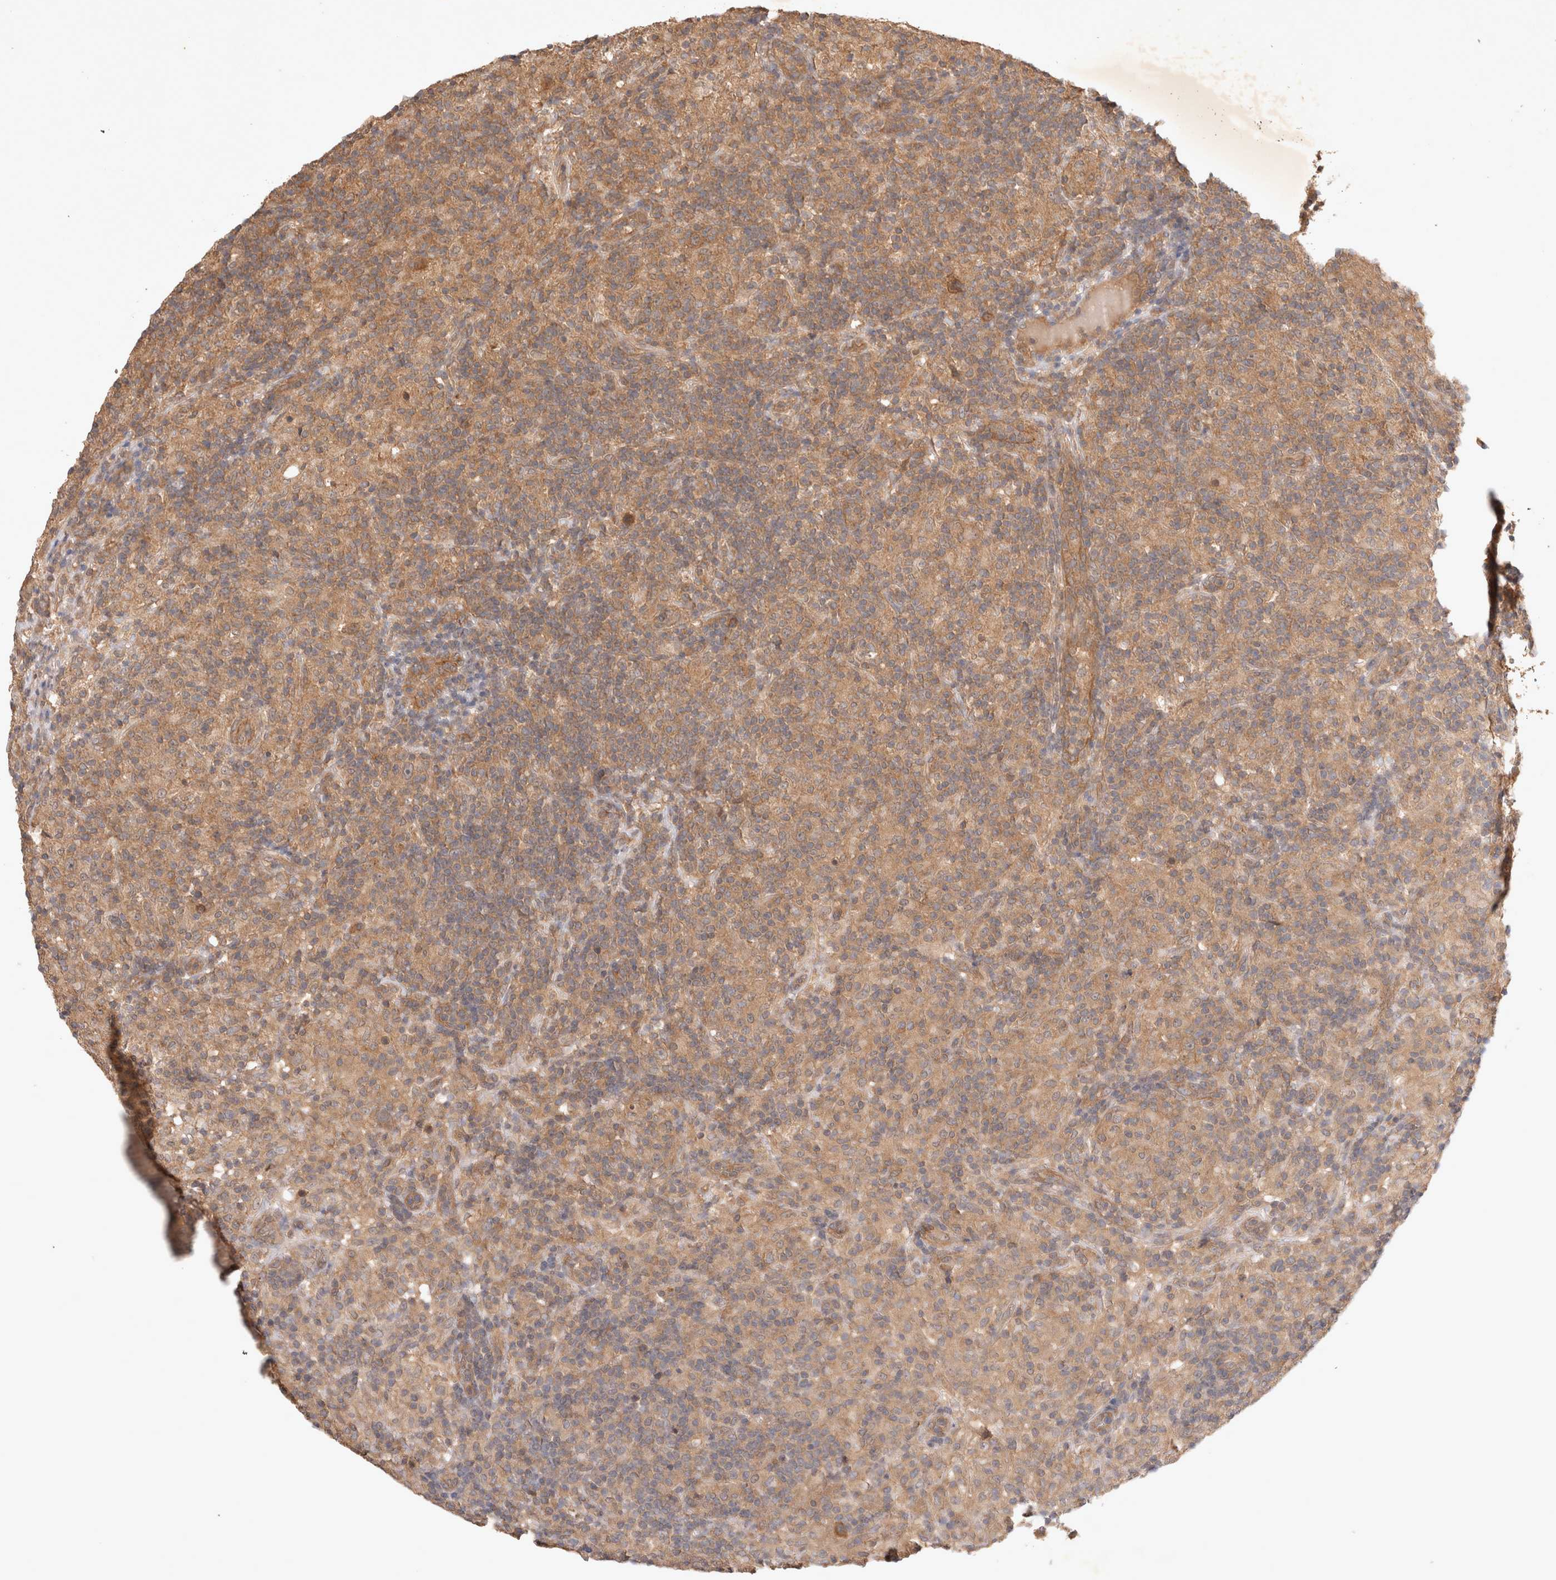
{"staining": {"intensity": "moderate", "quantity": ">75%", "location": "cytoplasmic/membranous"}, "tissue": "lymphoma", "cell_type": "Tumor cells", "image_type": "cancer", "snomed": [{"axis": "morphology", "description": "Hodgkin's disease, NOS"}, {"axis": "topography", "description": "Lymph node"}], "caption": "Immunohistochemistry photomicrograph of lymphoma stained for a protein (brown), which reveals medium levels of moderate cytoplasmic/membranous staining in approximately >75% of tumor cells.", "gene": "YES1", "patient": {"sex": "male", "age": 70}}